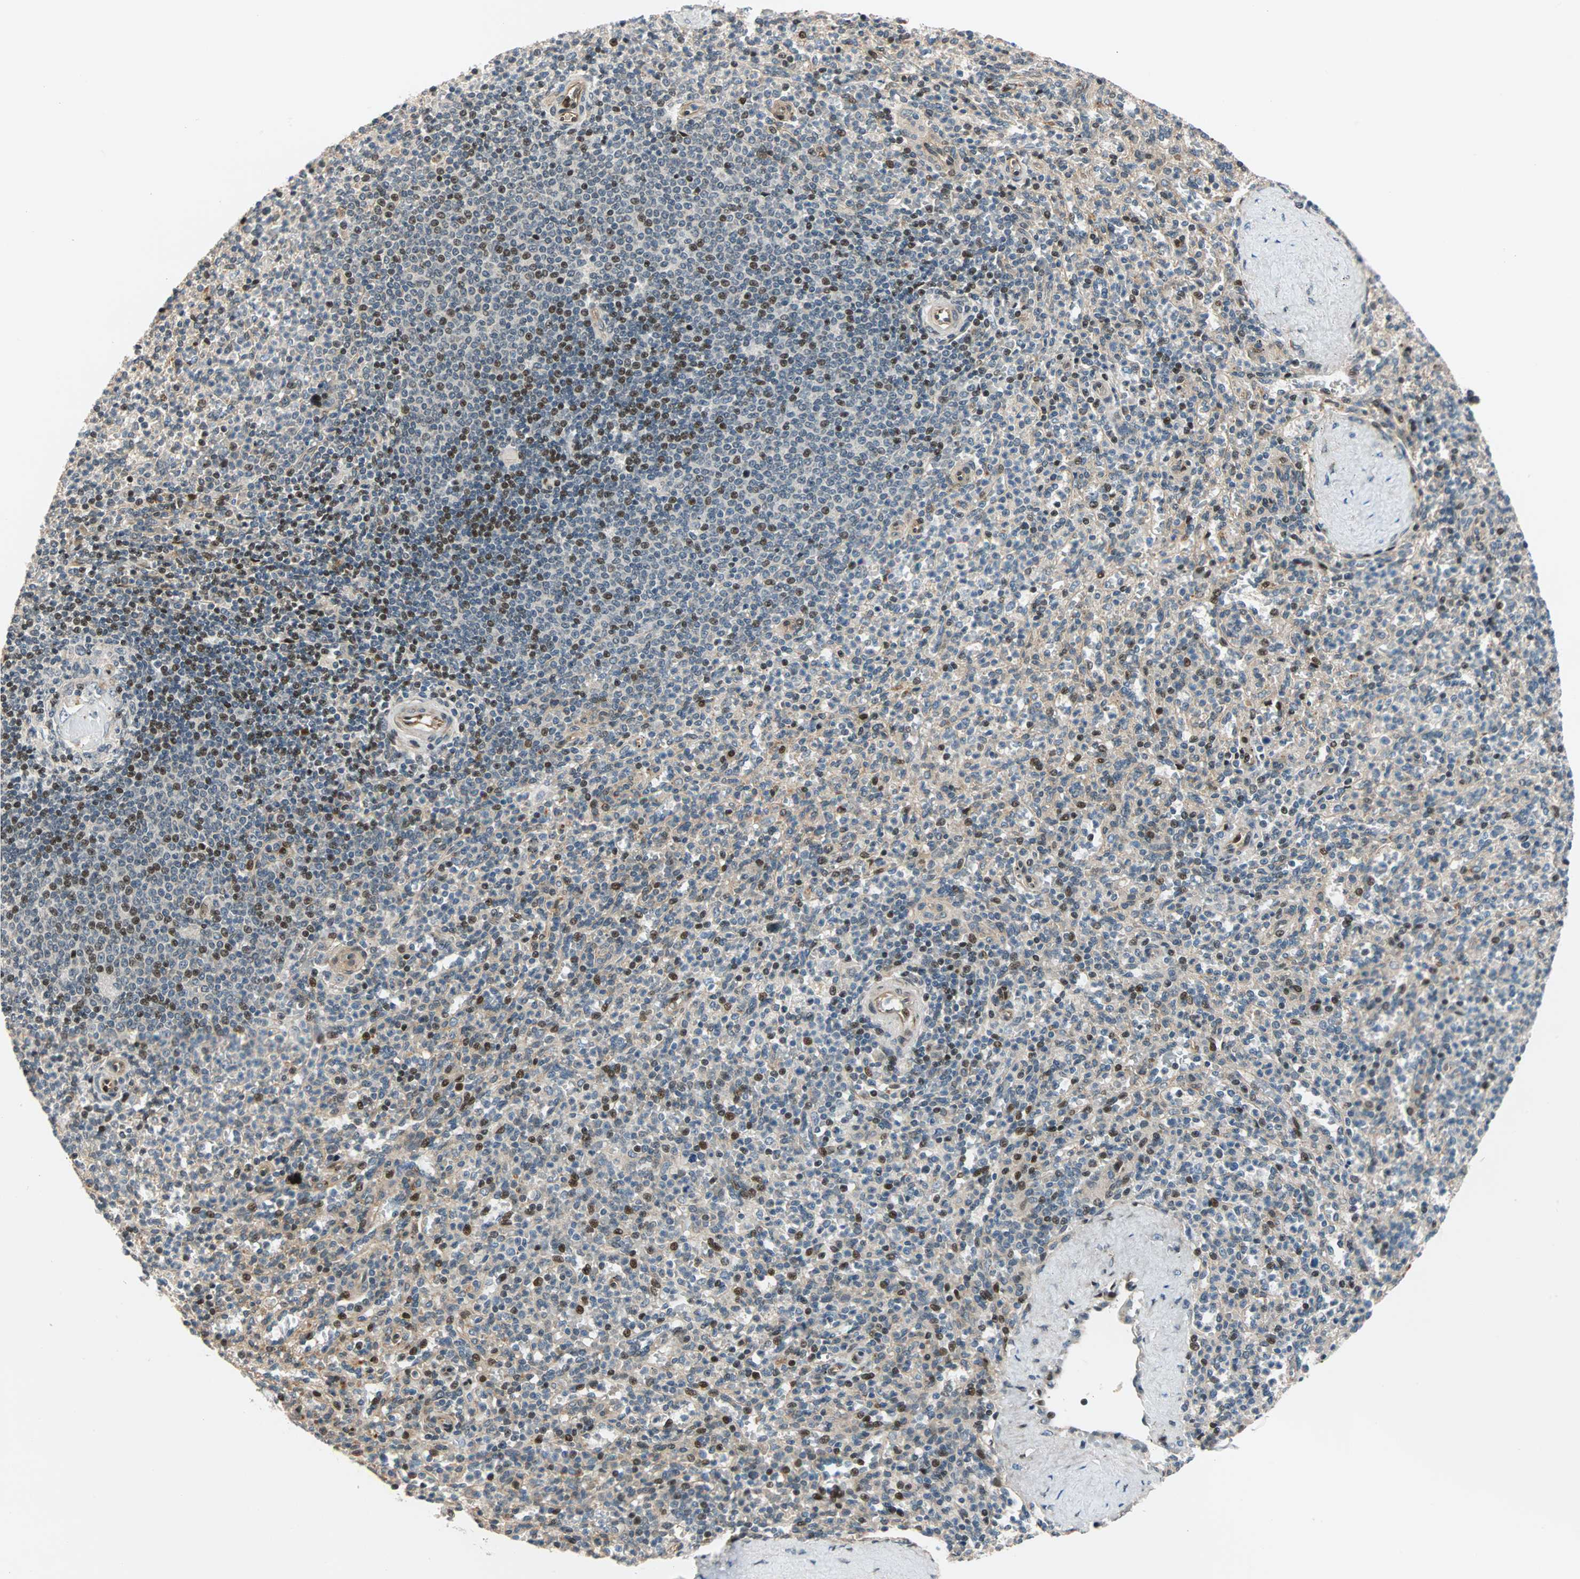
{"staining": {"intensity": "moderate", "quantity": "<25%", "location": "cytoplasmic/membranous,nuclear"}, "tissue": "spleen", "cell_type": "Cells in red pulp", "image_type": "normal", "snomed": [{"axis": "morphology", "description": "Normal tissue, NOS"}, {"axis": "topography", "description": "Spleen"}], "caption": "Brown immunohistochemical staining in benign spleen demonstrates moderate cytoplasmic/membranous,nuclear positivity in about <25% of cells in red pulp.", "gene": "HECW1", "patient": {"sex": "male", "age": 36}}